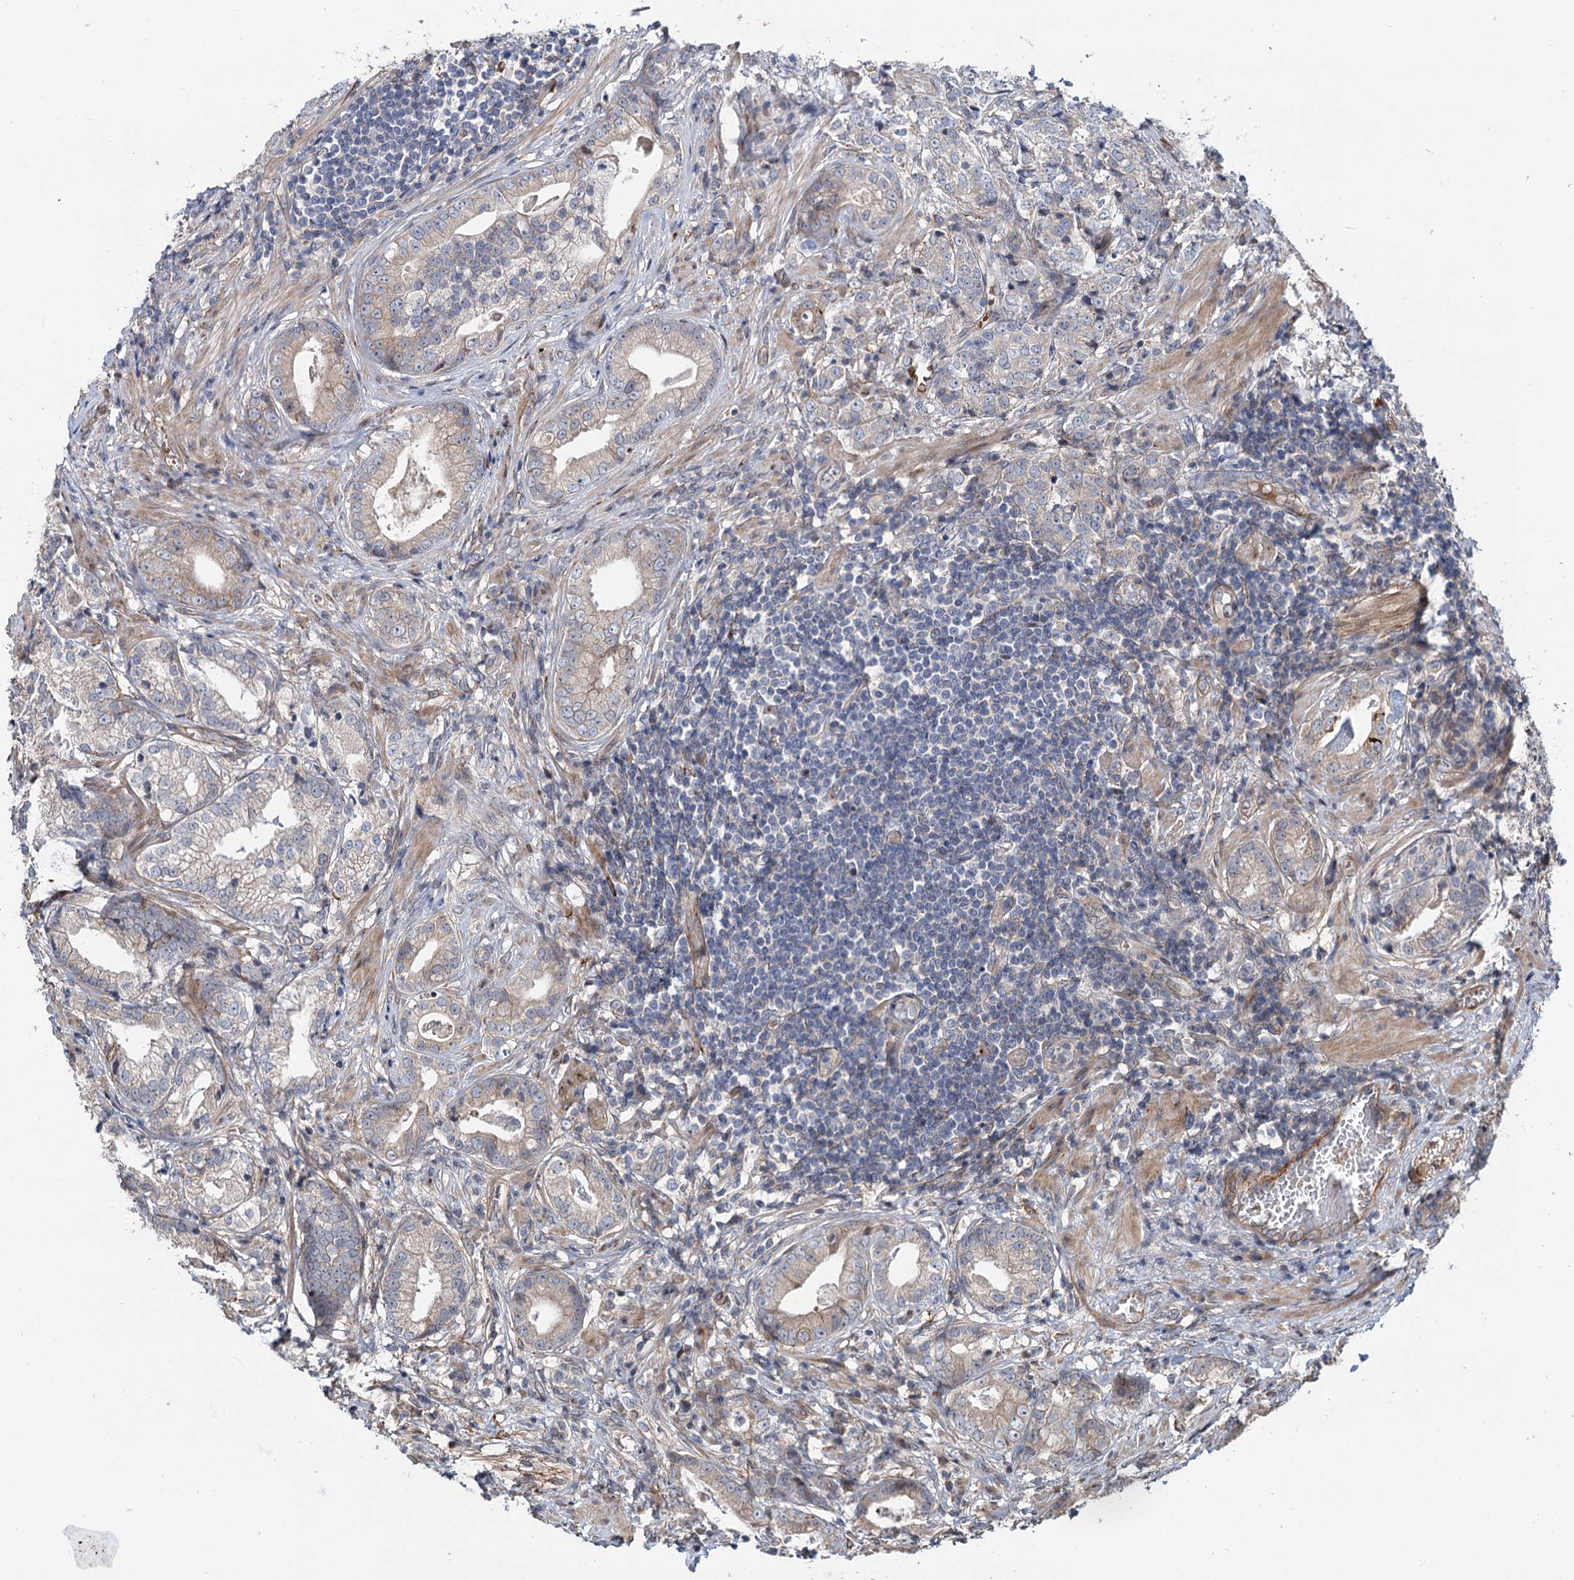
{"staining": {"intensity": "weak", "quantity": "25%-75%", "location": "cytoplasmic/membranous"}, "tissue": "prostate cancer", "cell_type": "Tumor cells", "image_type": "cancer", "snomed": [{"axis": "morphology", "description": "Adenocarcinoma, High grade"}, {"axis": "topography", "description": "Prostate"}], "caption": "Prostate adenocarcinoma (high-grade) tissue shows weak cytoplasmic/membranous staining in approximately 25%-75% of tumor cells, visualized by immunohistochemistry. The staining is performed using DAB (3,3'-diaminobenzidine) brown chromogen to label protein expression. The nuclei are counter-stained blue using hematoxylin.", "gene": "PTDSS2", "patient": {"sex": "male", "age": 69}}